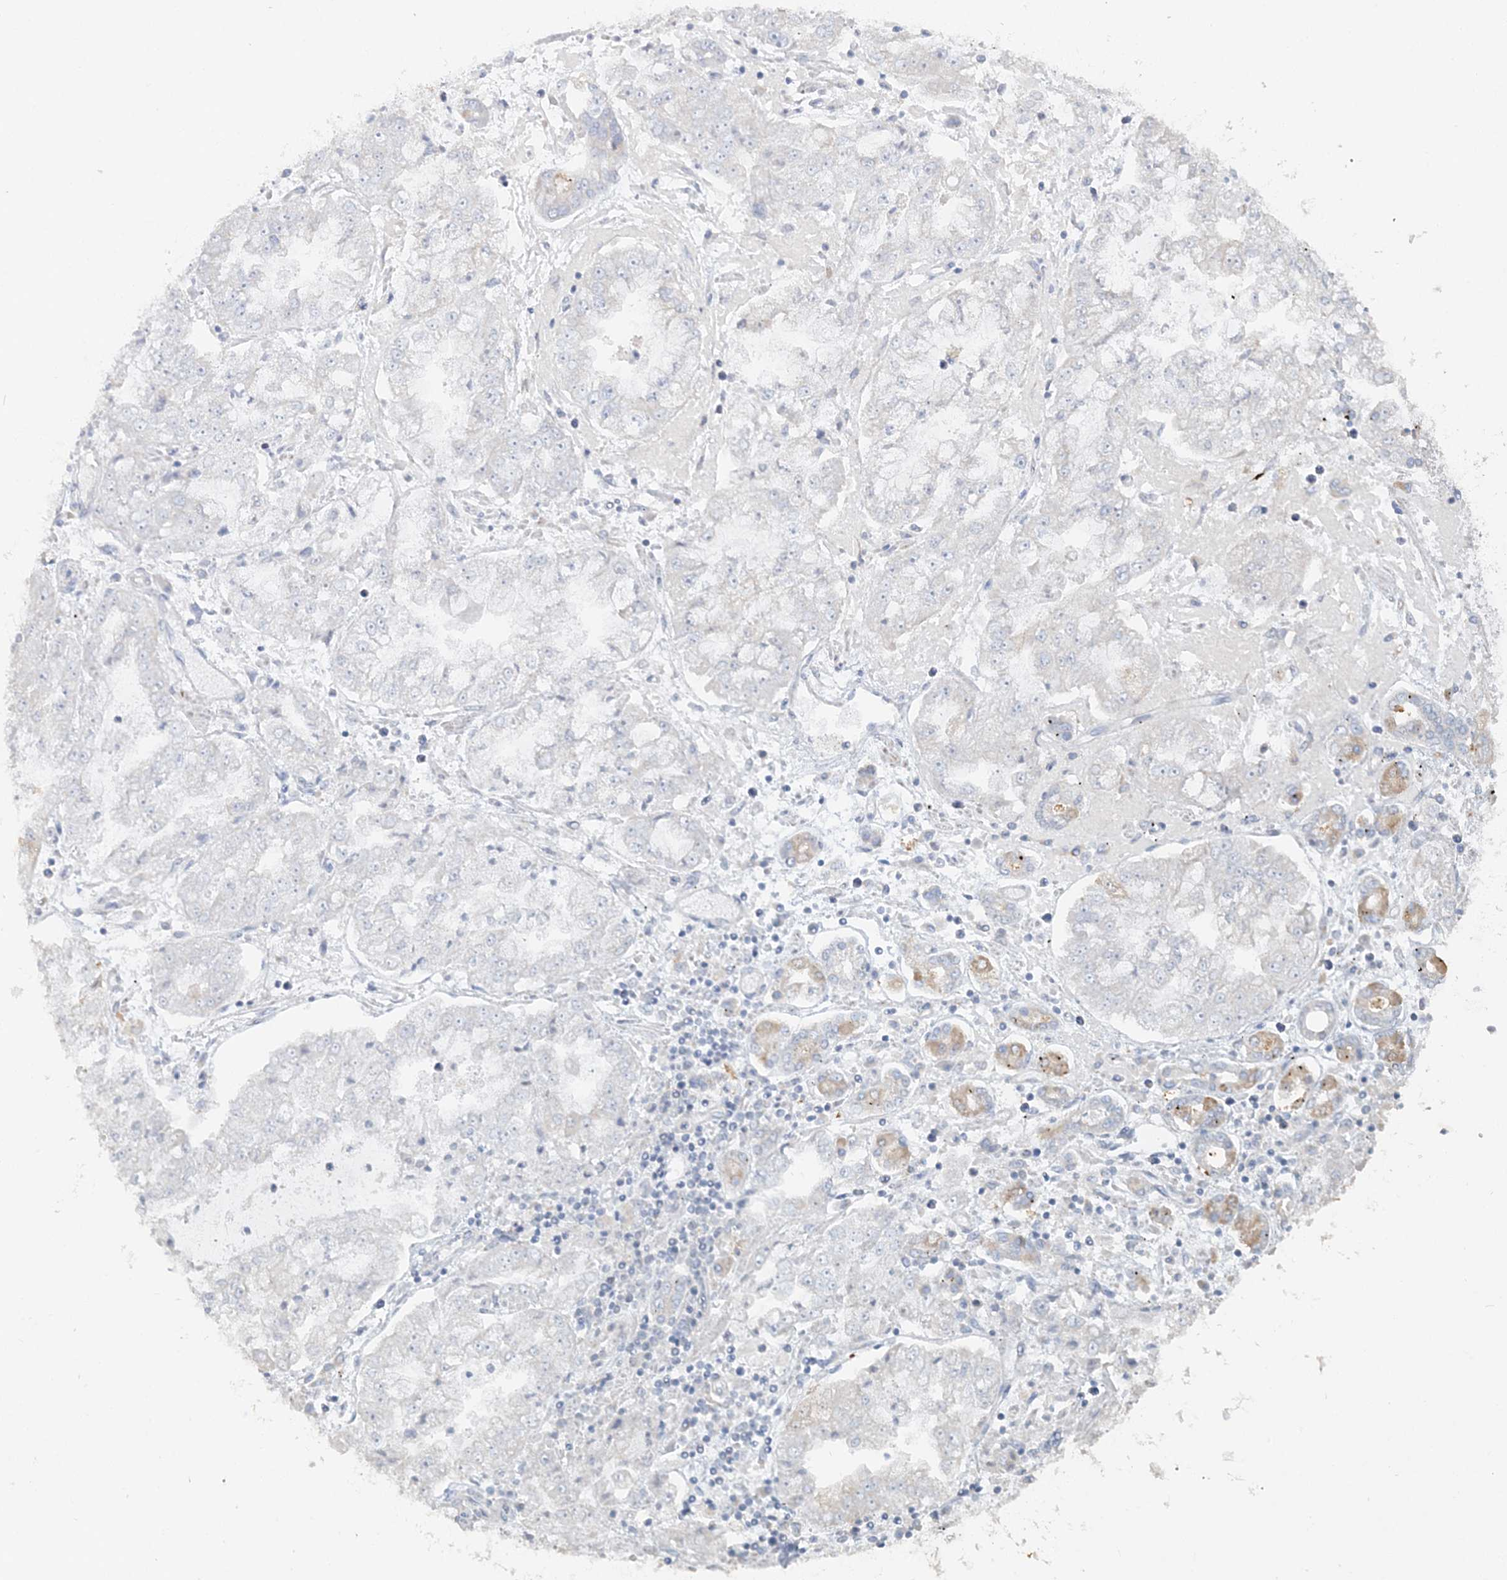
{"staining": {"intensity": "negative", "quantity": "none", "location": "none"}, "tissue": "stomach cancer", "cell_type": "Tumor cells", "image_type": "cancer", "snomed": [{"axis": "morphology", "description": "Adenocarcinoma, NOS"}, {"axis": "topography", "description": "Stomach"}], "caption": "The image demonstrates no significant positivity in tumor cells of stomach cancer (adenocarcinoma).", "gene": "TBC1D5", "patient": {"sex": "male", "age": 76}}